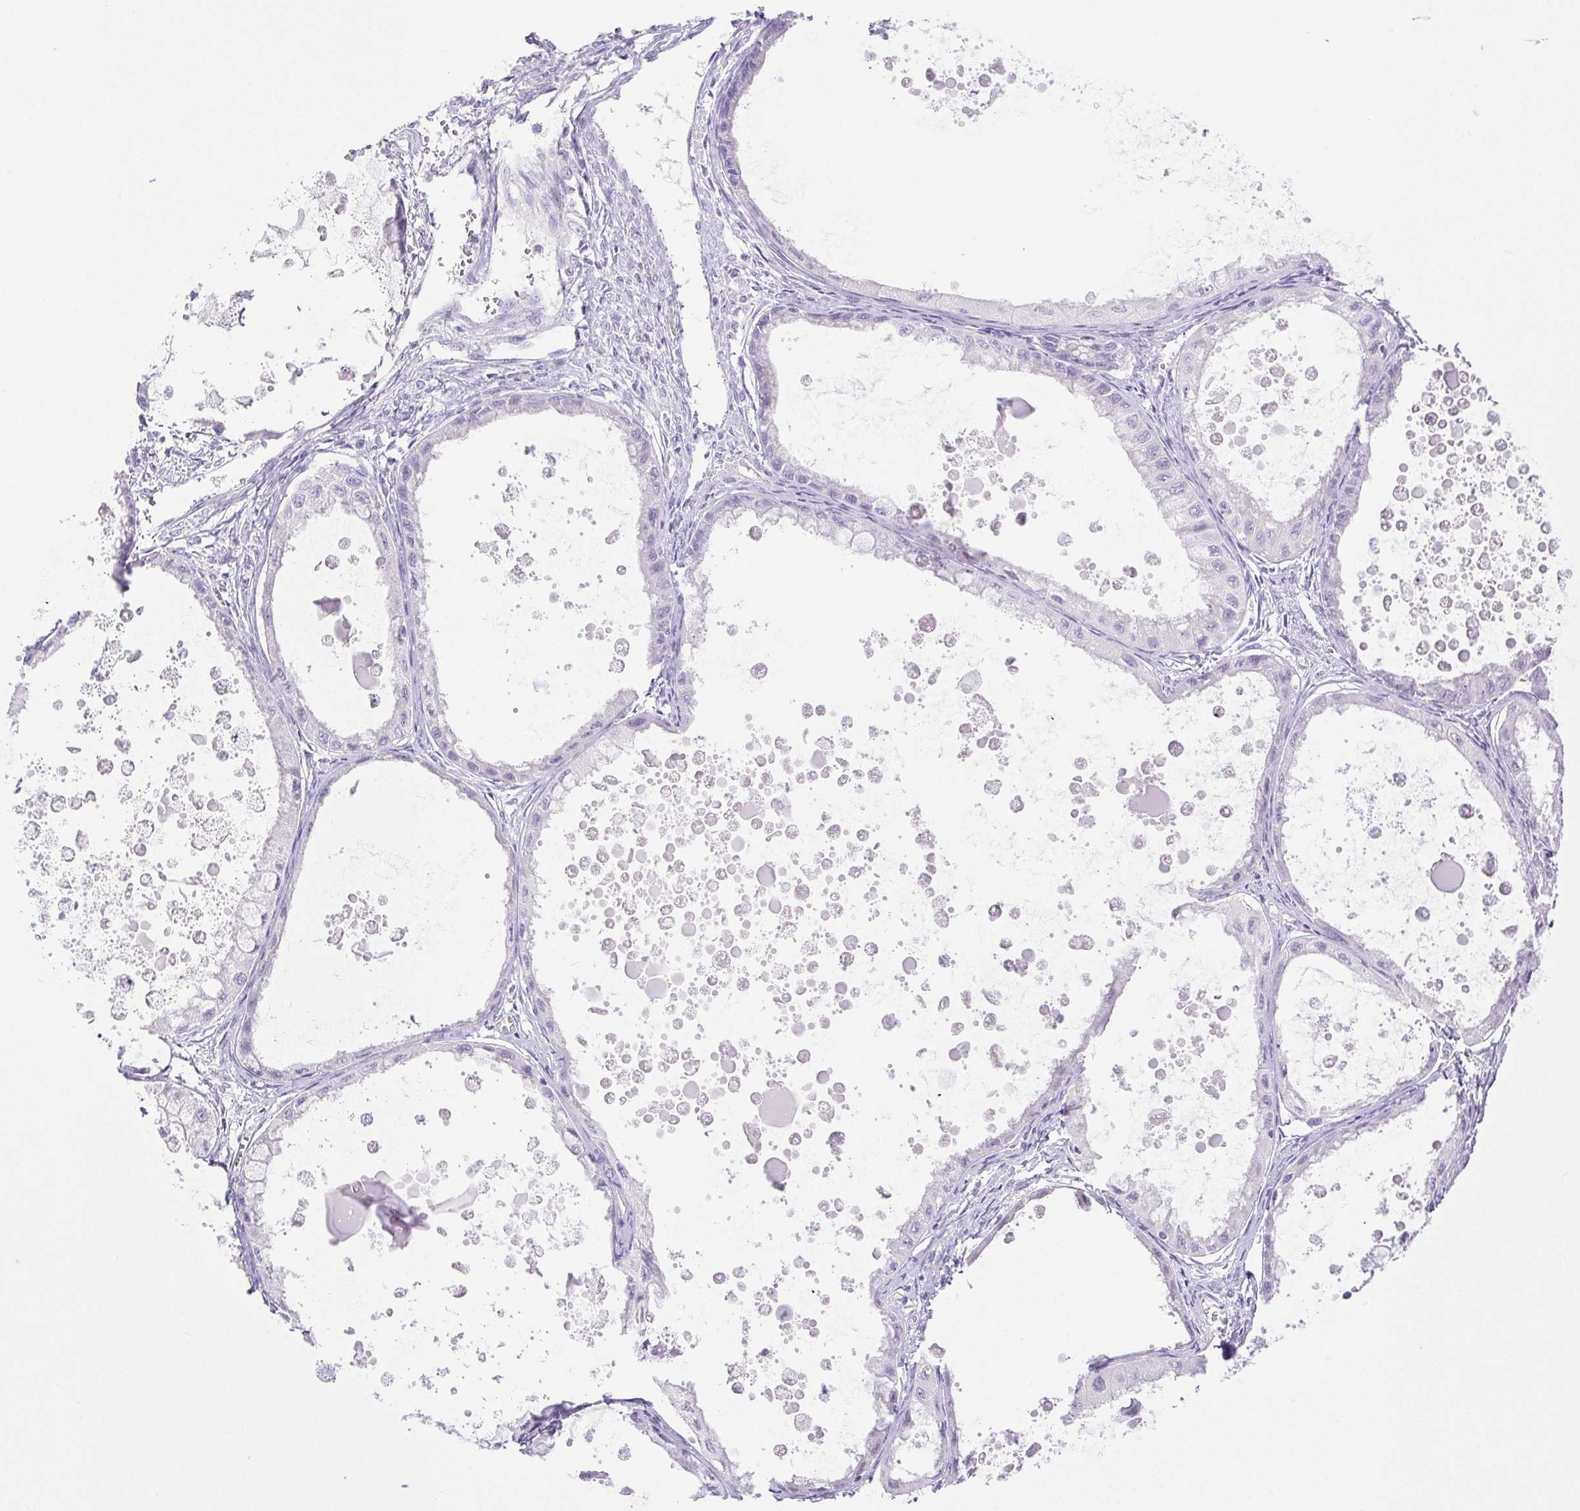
{"staining": {"intensity": "negative", "quantity": "none", "location": "none"}, "tissue": "ovarian cancer", "cell_type": "Tumor cells", "image_type": "cancer", "snomed": [{"axis": "morphology", "description": "Cystadenocarcinoma, mucinous, NOS"}, {"axis": "topography", "description": "Ovary"}], "caption": "IHC of ovarian cancer displays no staining in tumor cells.", "gene": "PAPPA2", "patient": {"sex": "female", "age": 64}}